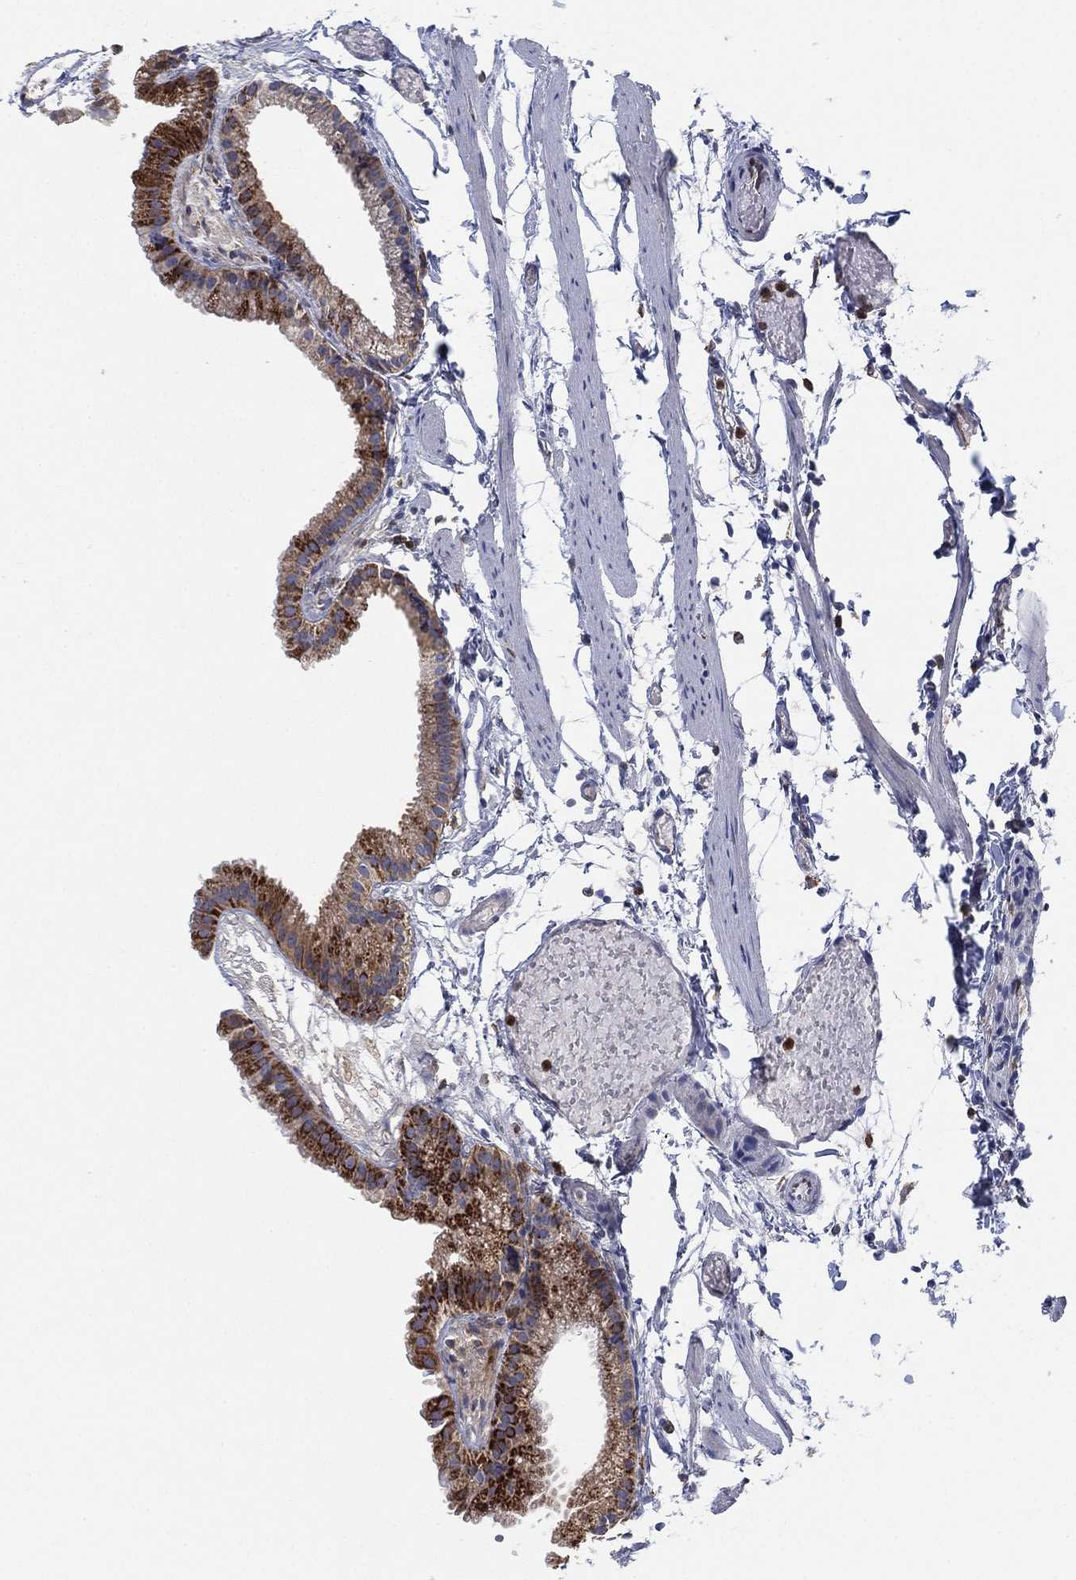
{"staining": {"intensity": "strong", "quantity": ">75%", "location": "cytoplasmic/membranous"}, "tissue": "gallbladder", "cell_type": "Glandular cells", "image_type": "normal", "snomed": [{"axis": "morphology", "description": "Normal tissue, NOS"}, {"axis": "topography", "description": "Gallbladder"}], "caption": "Strong cytoplasmic/membranous staining for a protein is seen in about >75% of glandular cells of benign gallbladder using immunohistochemistry.", "gene": "FES", "patient": {"sex": "female", "age": 45}}